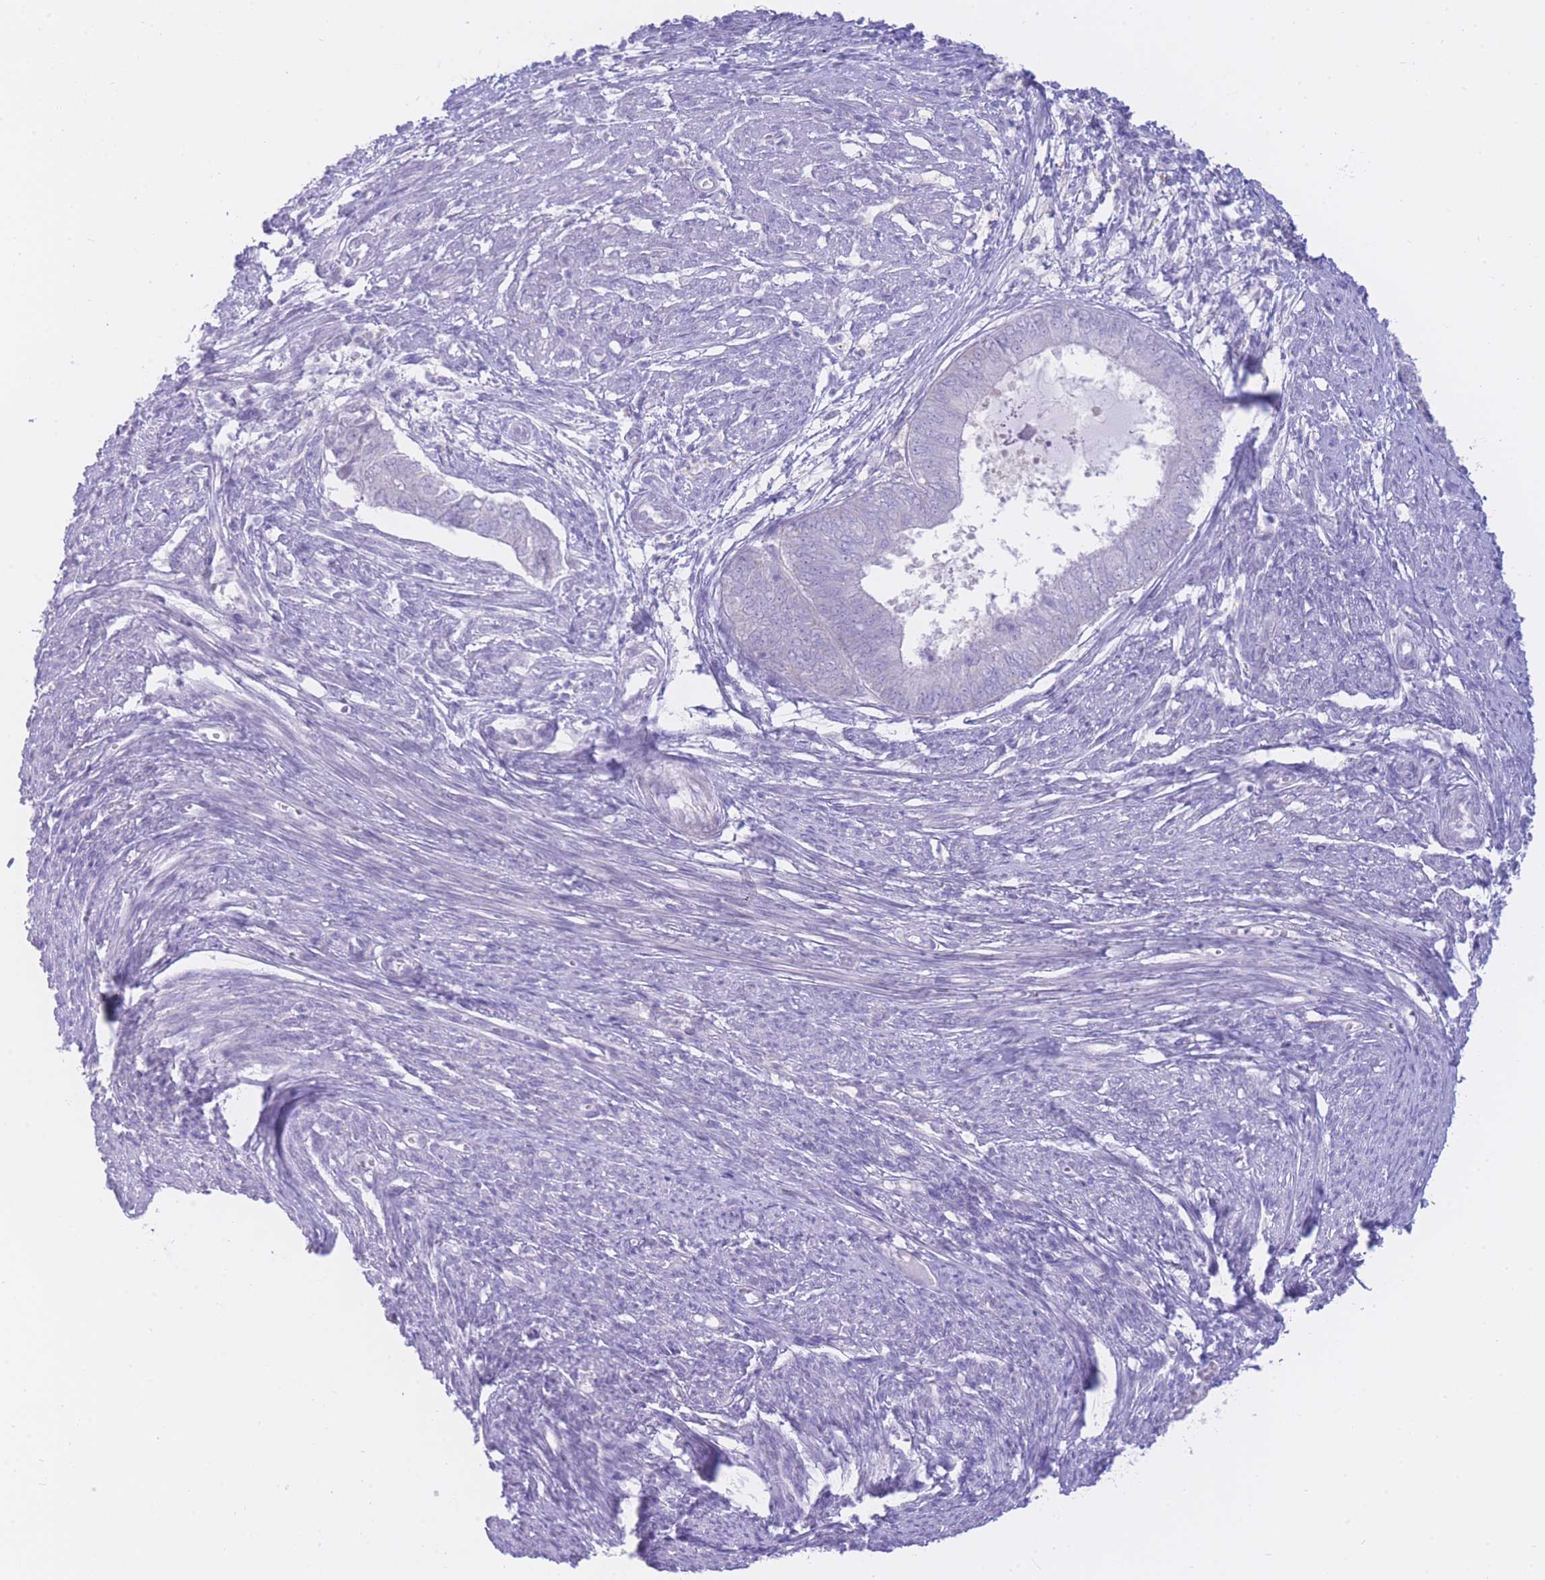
{"staining": {"intensity": "negative", "quantity": "none", "location": "none"}, "tissue": "endometrial cancer", "cell_type": "Tumor cells", "image_type": "cancer", "snomed": [{"axis": "morphology", "description": "Adenocarcinoma, NOS"}, {"axis": "topography", "description": "Endometrium"}], "caption": "DAB (3,3'-diaminobenzidine) immunohistochemical staining of endometrial adenocarcinoma exhibits no significant staining in tumor cells. (Immunohistochemistry, brightfield microscopy, high magnification).", "gene": "ZNF212", "patient": {"sex": "female", "age": 62}}